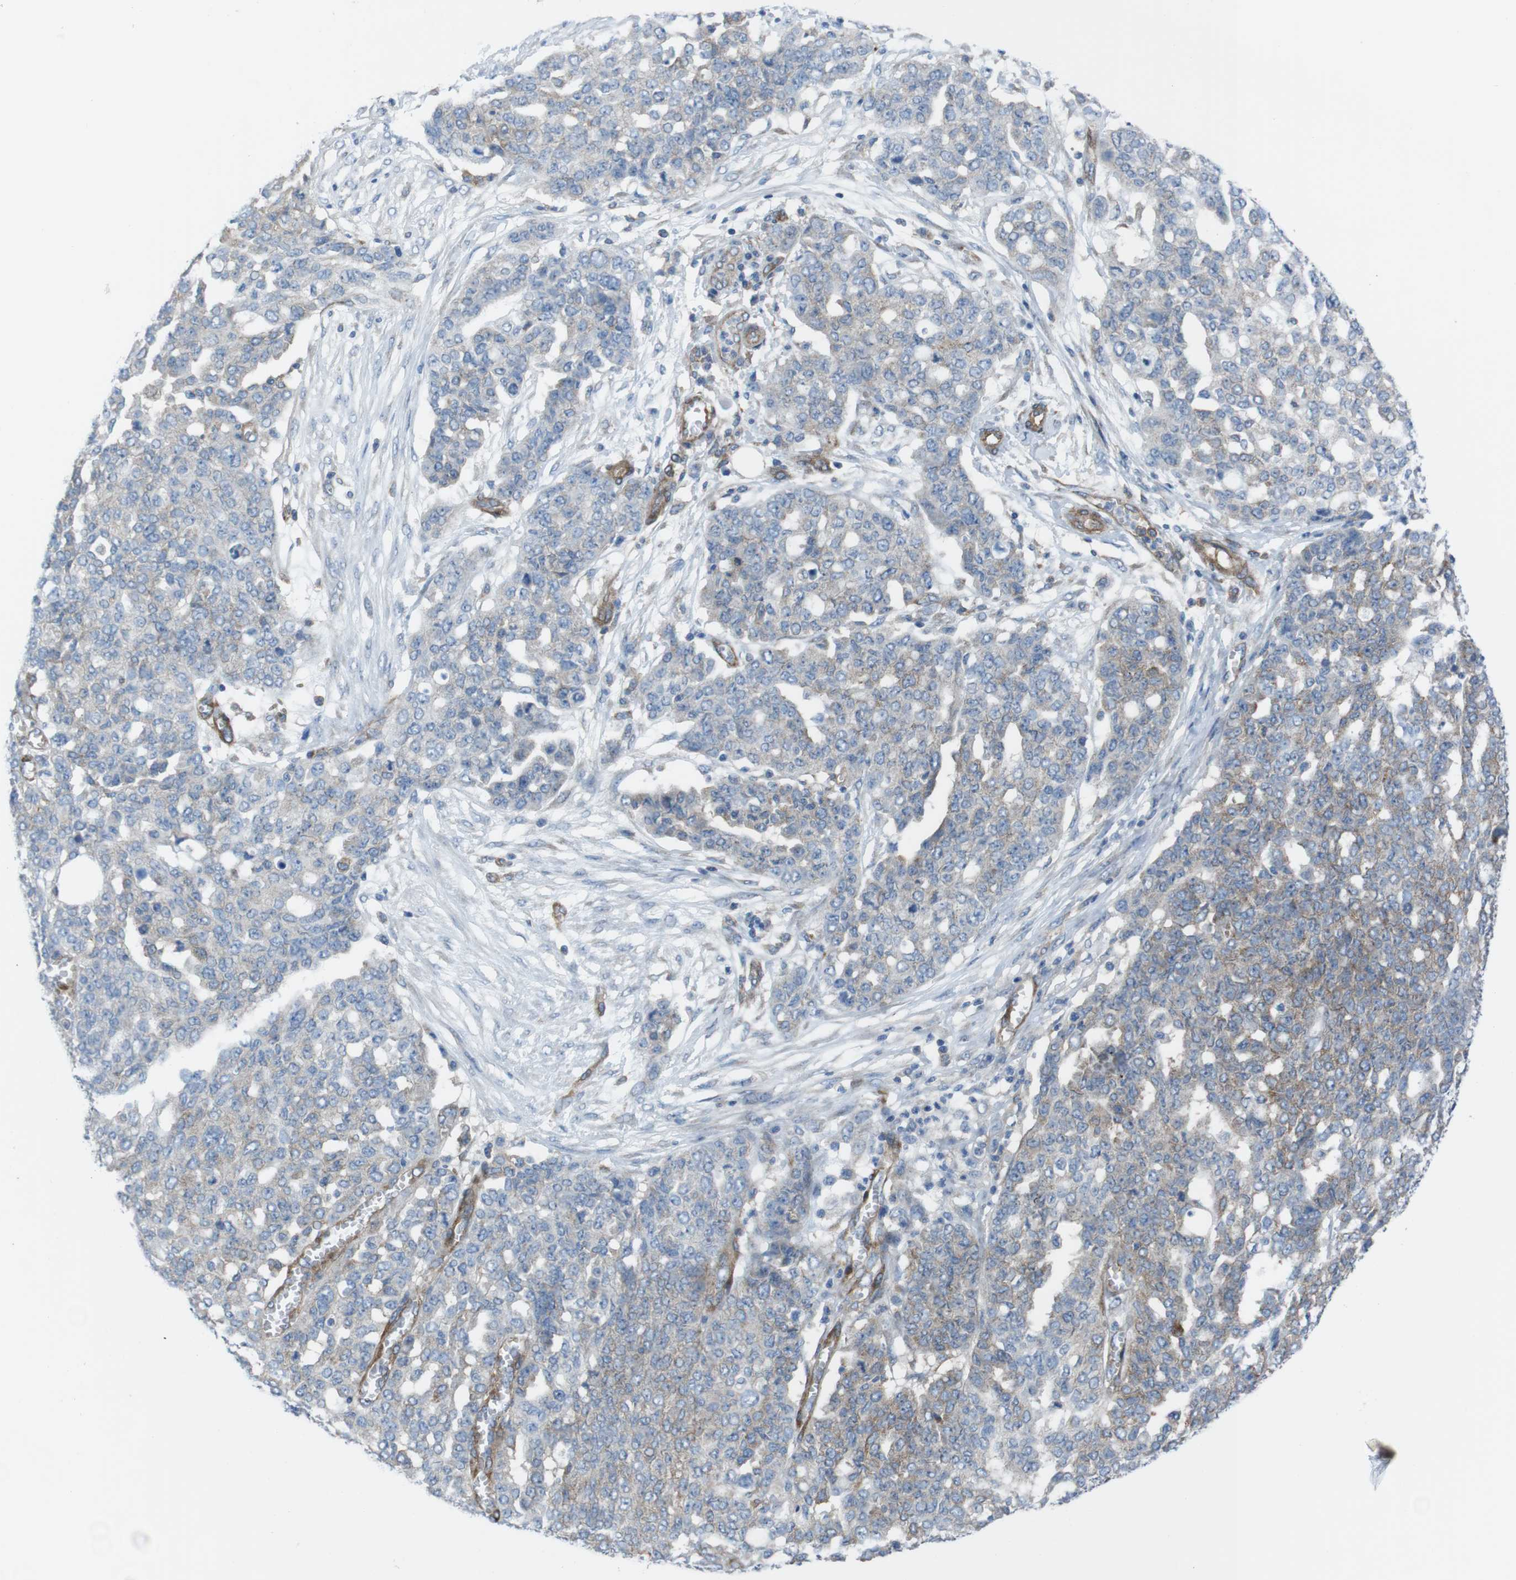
{"staining": {"intensity": "weak", "quantity": "<25%", "location": "cytoplasmic/membranous"}, "tissue": "ovarian cancer", "cell_type": "Tumor cells", "image_type": "cancer", "snomed": [{"axis": "morphology", "description": "Cystadenocarcinoma, serous, NOS"}, {"axis": "topography", "description": "Soft tissue"}, {"axis": "topography", "description": "Ovary"}], "caption": "Immunohistochemistry (IHC) photomicrograph of serous cystadenocarcinoma (ovarian) stained for a protein (brown), which reveals no staining in tumor cells. The staining was performed using DAB (3,3'-diaminobenzidine) to visualize the protein expression in brown, while the nuclei were stained in blue with hematoxylin (Magnification: 20x).", "gene": "DIAPH2", "patient": {"sex": "female", "age": 57}}